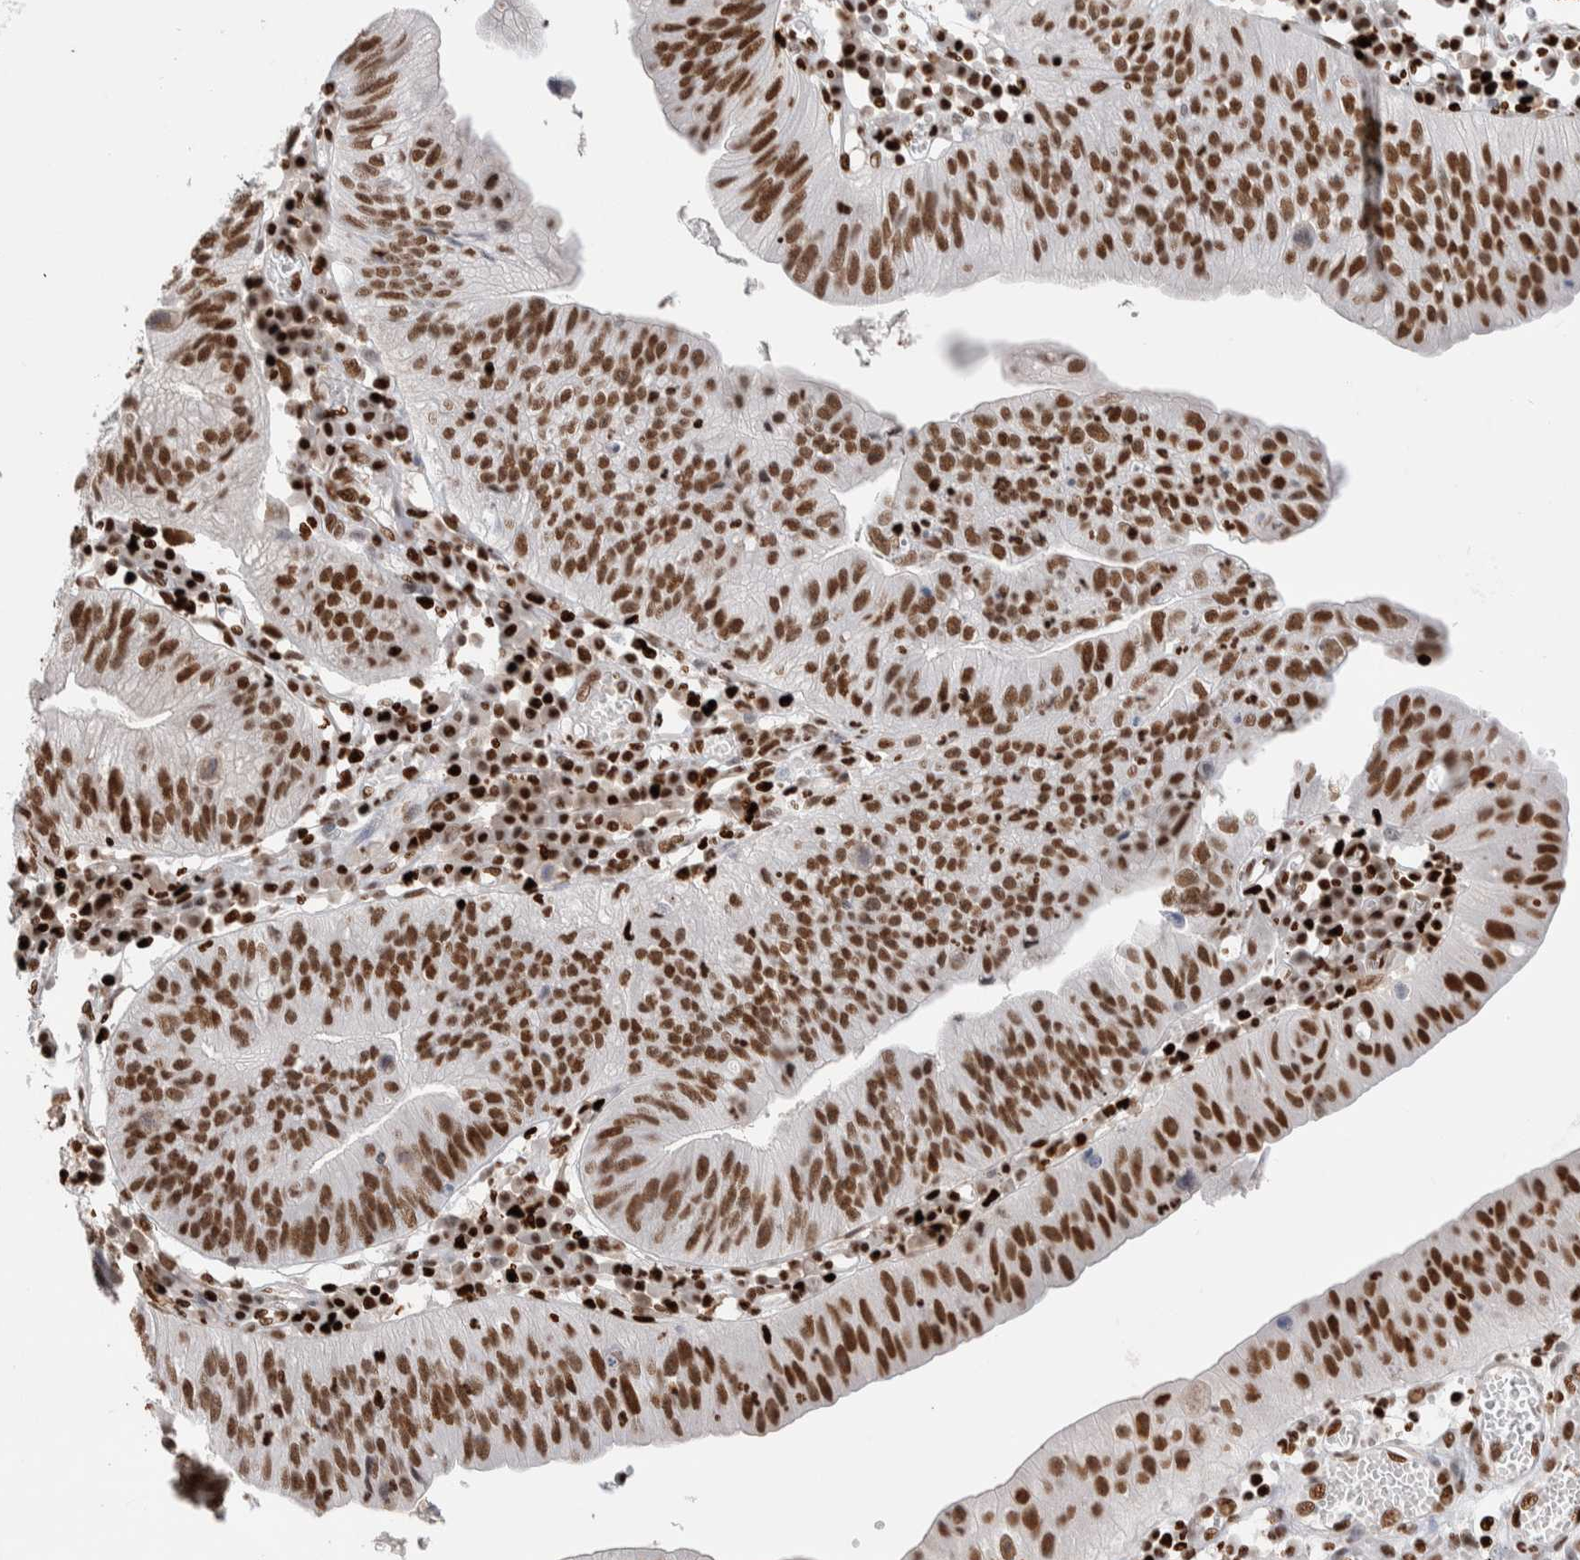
{"staining": {"intensity": "strong", "quantity": ">75%", "location": "nuclear"}, "tissue": "stomach cancer", "cell_type": "Tumor cells", "image_type": "cancer", "snomed": [{"axis": "morphology", "description": "Adenocarcinoma, NOS"}, {"axis": "topography", "description": "Stomach"}], "caption": "An immunohistochemistry (IHC) image of neoplastic tissue is shown. Protein staining in brown labels strong nuclear positivity in adenocarcinoma (stomach) within tumor cells. (DAB (3,3'-diaminobenzidine) IHC, brown staining for protein, blue staining for nuclei).", "gene": "RNASEK-C17orf49", "patient": {"sex": "male", "age": 59}}